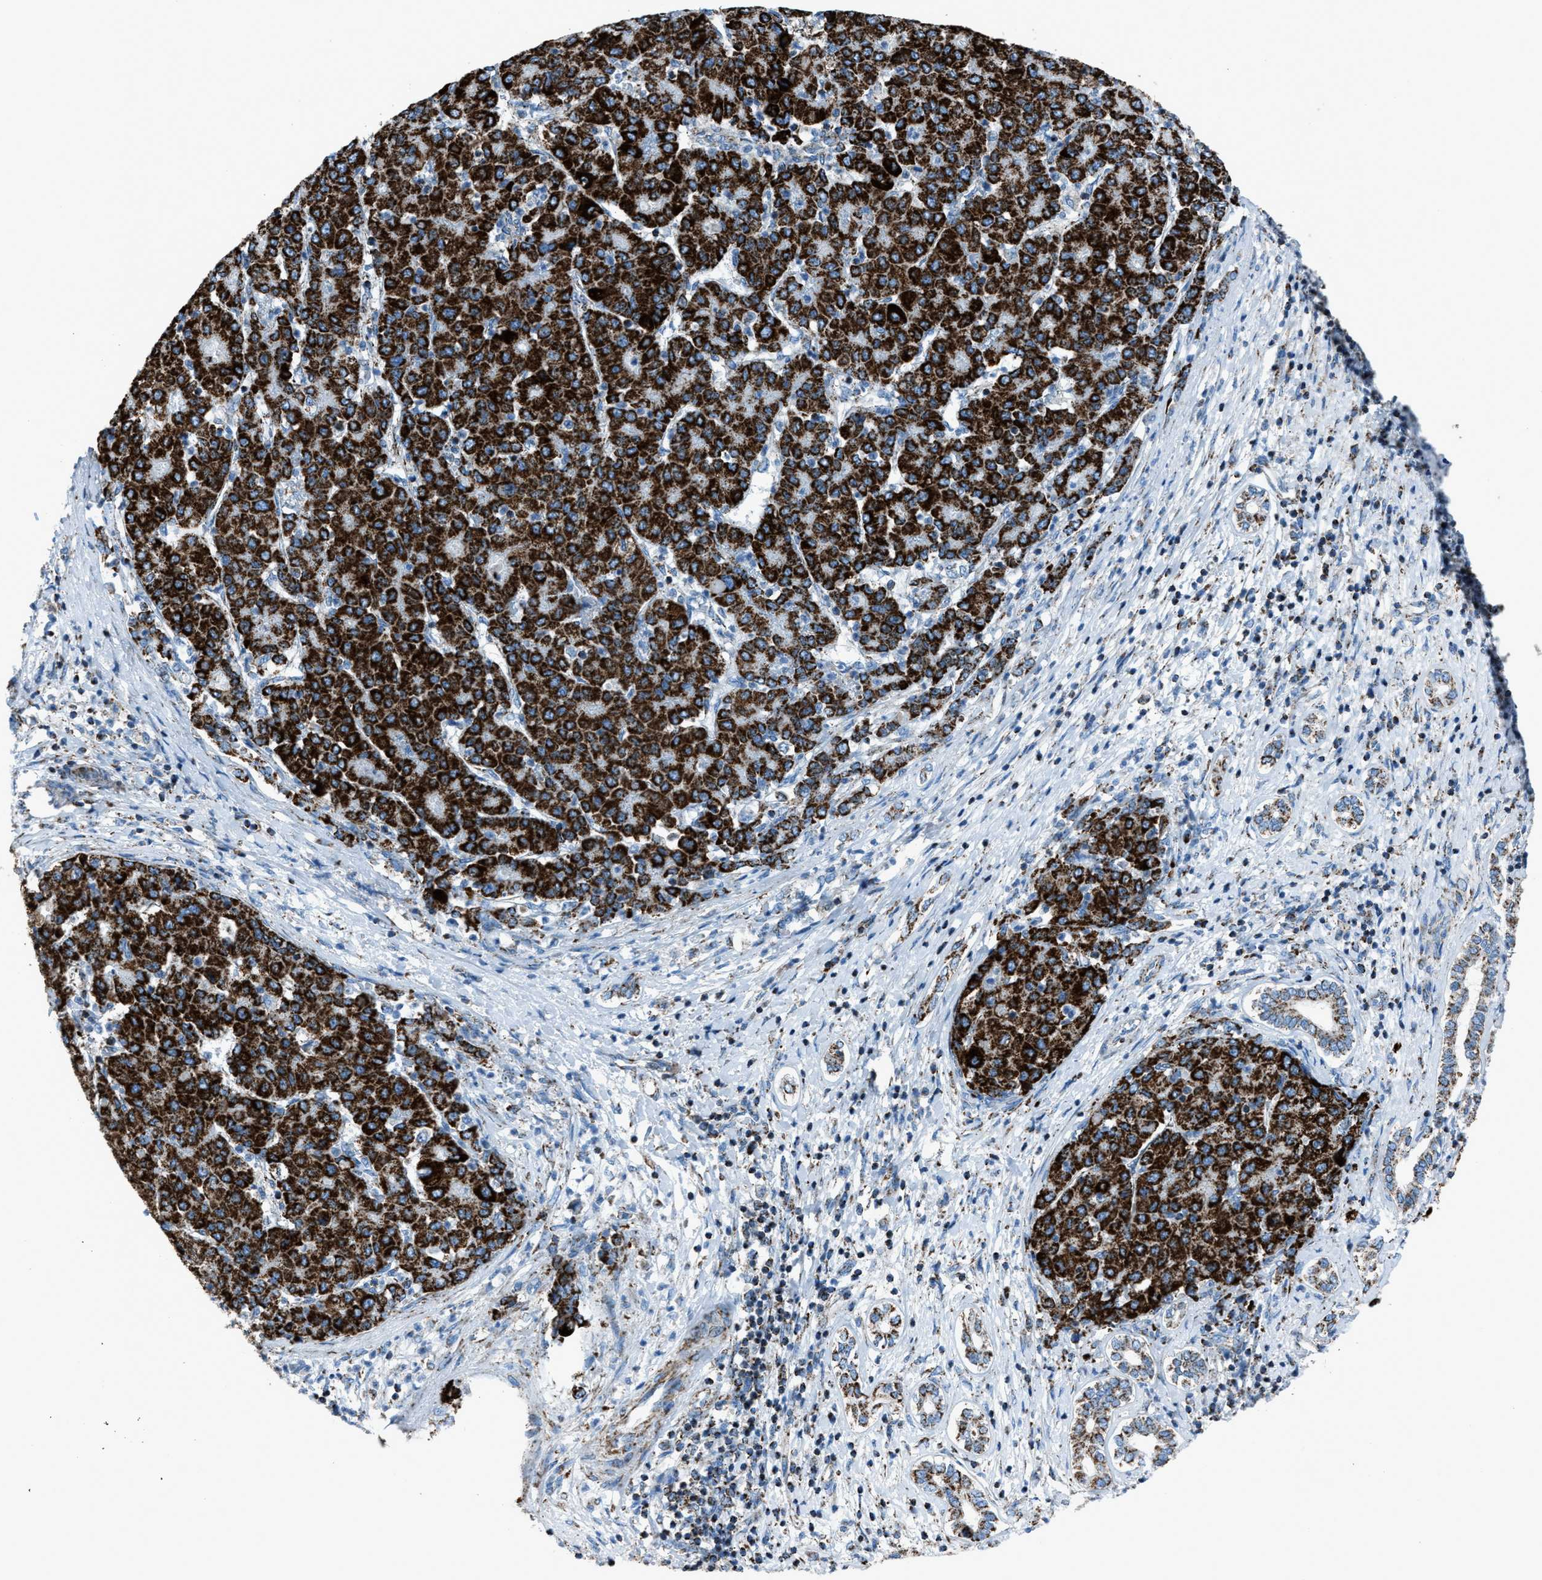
{"staining": {"intensity": "strong", "quantity": ">75%", "location": "cytoplasmic/membranous"}, "tissue": "liver cancer", "cell_type": "Tumor cells", "image_type": "cancer", "snomed": [{"axis": "morphology", "description": "Carcinoma, Hepatocellular, NOS"}, {"axis": "topography", "description": "Liver"}], "caption": "Immunohistochemistry micrograph of neoplastic tissue: human liver hepatocellular carcinoma stained using IHC exhibits high levels of strong protein expression localized specifically in the cytoplasmic/membranous of tumor cells, appearing as a cytoplasmic/membranous brown color.", "gene": "MDH2", "patient": {"sex": "male", "age": 65}}